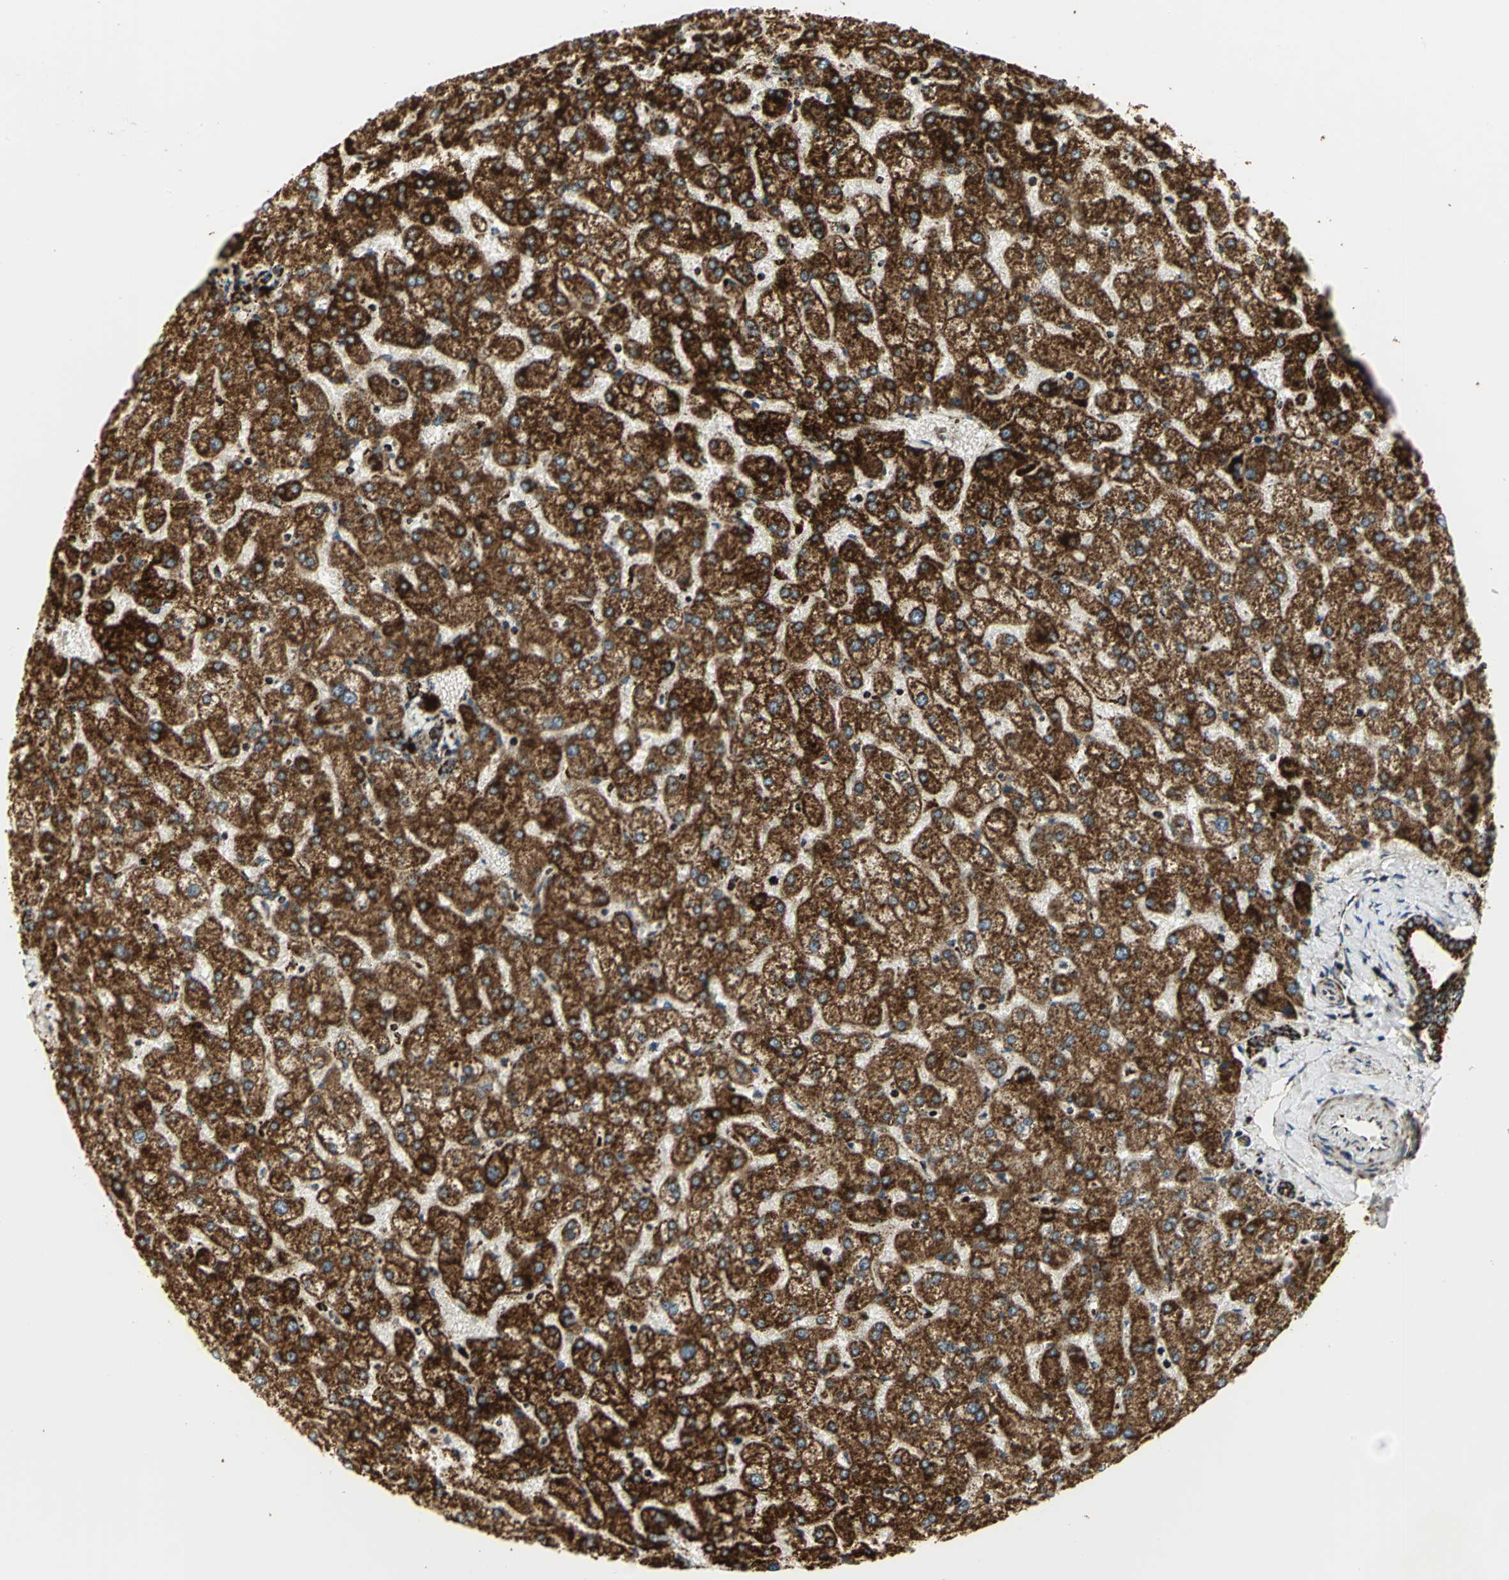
{"staining": {"intensity": "strong", "quantity": "25%-75%", "location": "cytoplasmic/membranous"}, "tissue": "liver", "cell_type": "Cholangiocytes", "image_type": "normal", "snomed": [{"axis": "morphology", "description": "Normal tissue, NOS"}, {"axis": "topography", "description": "Liver"}], "caption": "Immunohistochemistry staining of normal liver, which shows high levels of strong cytoplasmic/membranous staining in approximately 25%-75% of cholangiocytes indicating strong cytoplasmic/membranous protein expression. The staining was performed using DAB (3,3'-diaminobenzidine) (brown) for protein detection and nuclei were counterstained in hematoxylin (blue).", "gene": "VDAC1", "patient": {"sex": "female", "age": 32}}